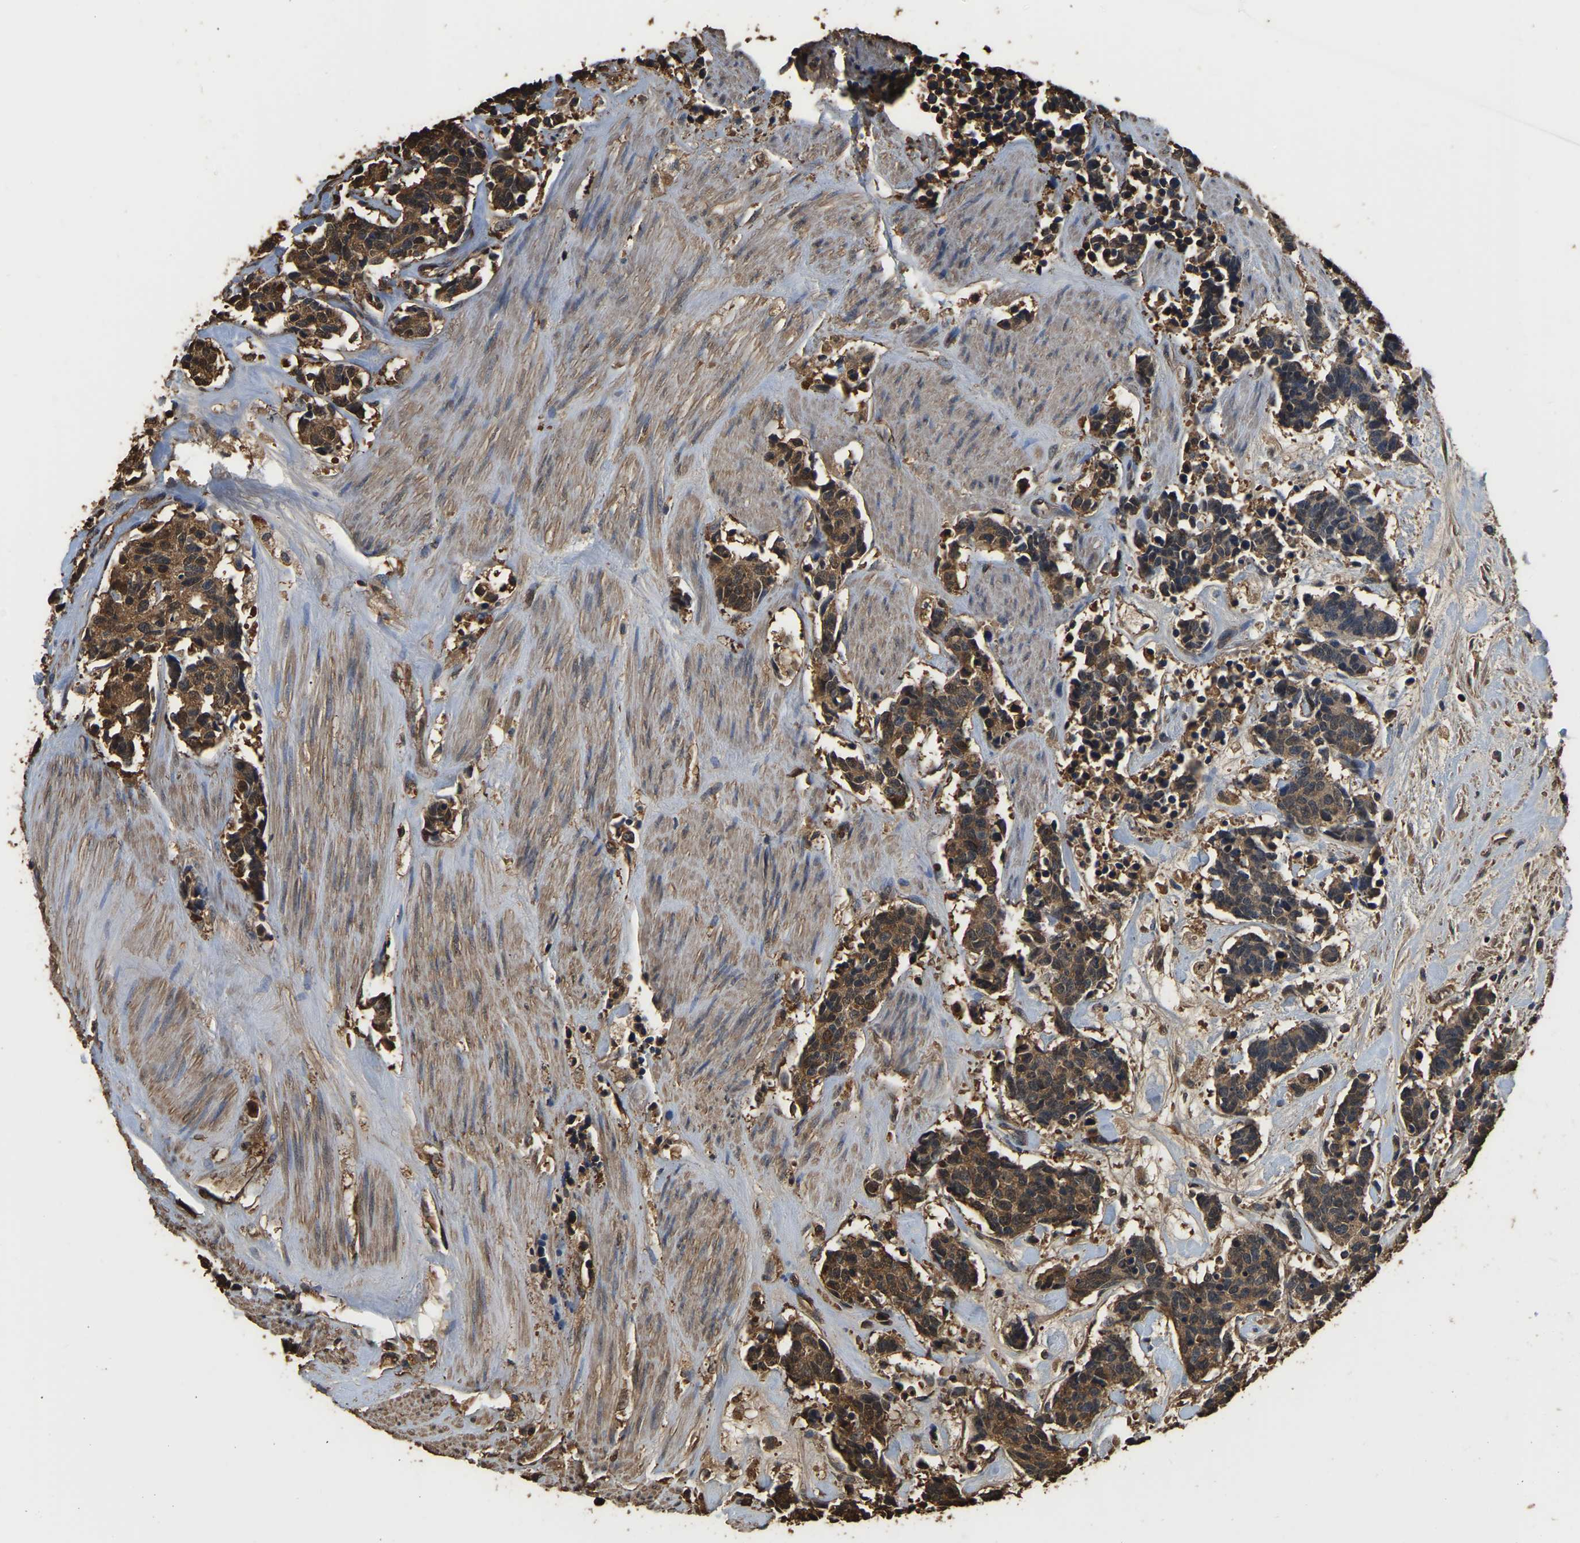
{"staining": {"intensity": "moderate", "quantity": ">75%", "location": "cytoplasmic/membranous"}, "tissue": "carcinoid", "cell_type": "Tumor cells", "image_type": "cancer", "snomed": [{"axis": "morphology", "description": "Carcinoma, NOS"}, {"axis": "morphology", "description": "Carcinoid, malignant, NOS"}, {"axis": "topography", "description": "Urinary bladder"}], "caption": "A micrograph showing moderate cytoplasmic/membranous positivity in about >75% of tumor cells in carcinoid, as visualized by brown immunohistochemical staining.", "gene": "LDHB", "patient": {"sex": "male", "age": 57}}